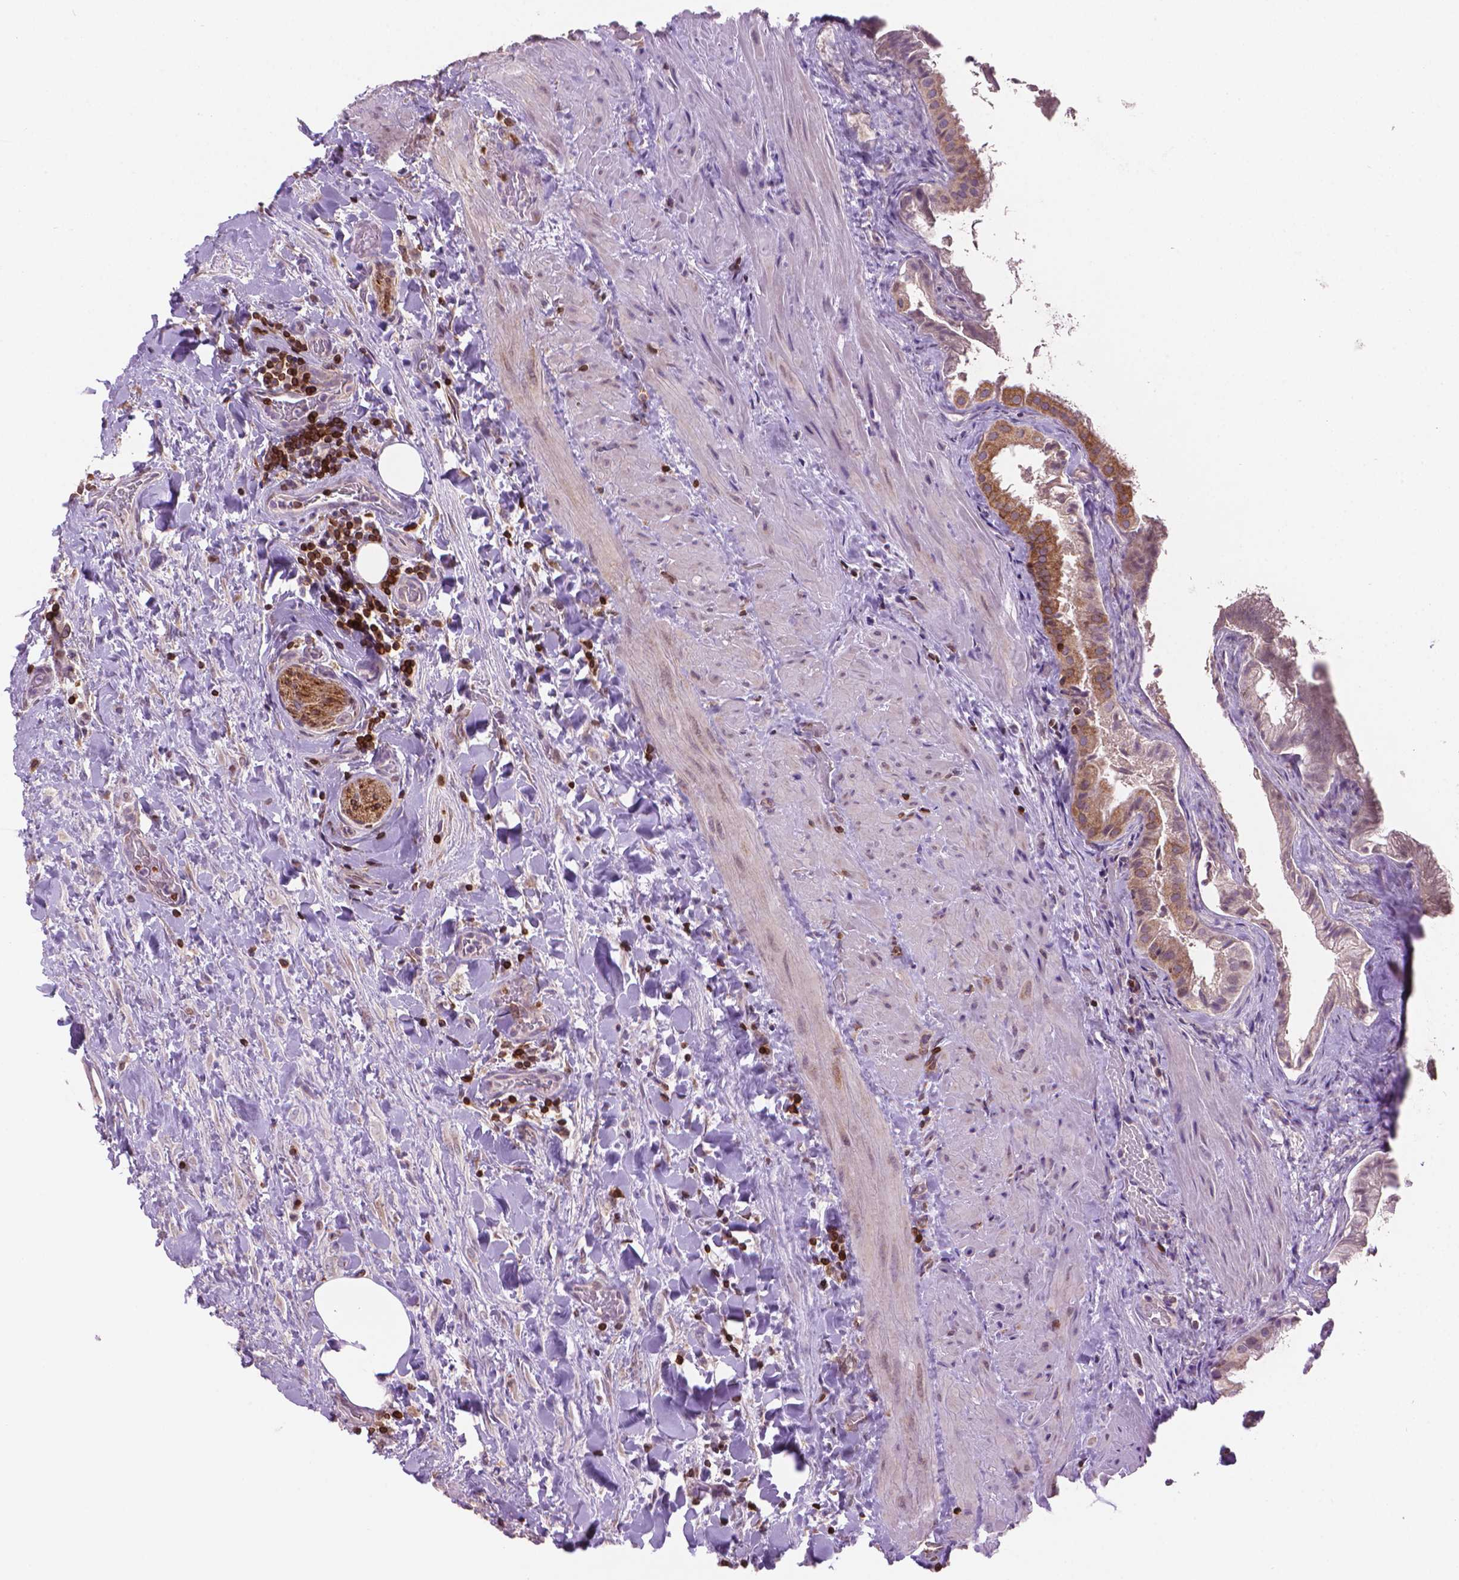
{"staining": {"intensity": "moderate", "quantity": "<25%", "location": "cytoplasmic/membranous"}, "tissue": "gallbladder", "cell_type": "Glandular cells", "image_type": "normal", "snomed": [{"axis": "morphology", "description": "Normal tissue, NOS"}, {"axis": "topography", "description": "Gallbladder"}], "caption": "Approximately <25% of glandular cells in normal gallbladder demonstrate moderate cytoplasmic/membranous protein expression as visualized by brown immunohistochemical staining.", "gene": "BCL2", "patient": {"sex": "male", "age": 70}}